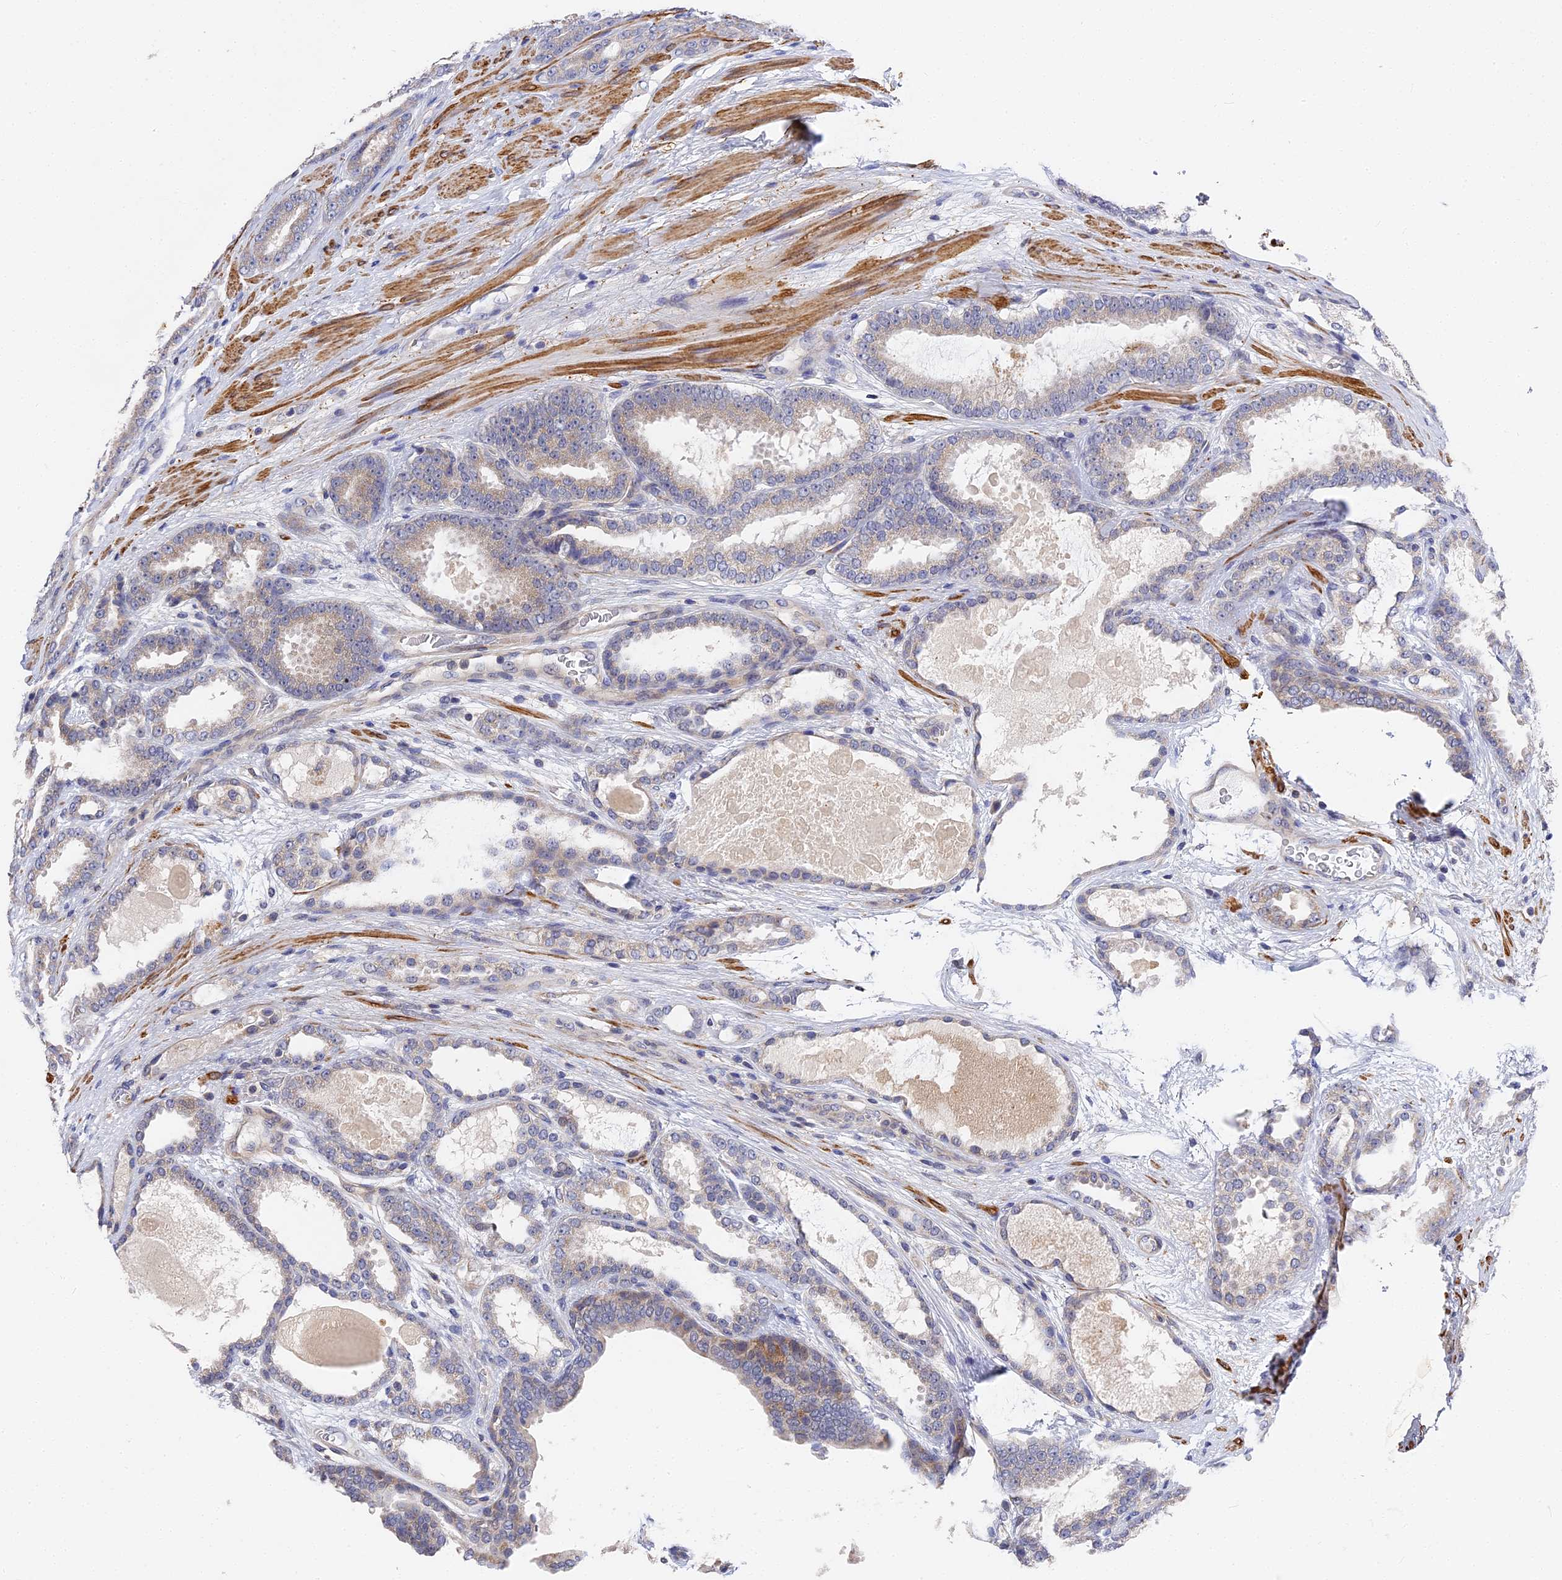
{"staining": {"intensity": "negative", "quantity": "none", "location": "none"}, "tissue": "prostate cancer", "cell_type": "Tumor cells", "image_type": "cancer", "snomed": [{"axis": "morphology", "description": "Adenocarcinoma, High grade"}, {"axis": "topography", "description": "Prostate"}], "caption": "An image of prostate high-grade adenocarcinoma stained for a protein exhibits no brown staining in tumor cells.", "gene": "CCDC113", "patient": {"sex": "male", "age": 60}}